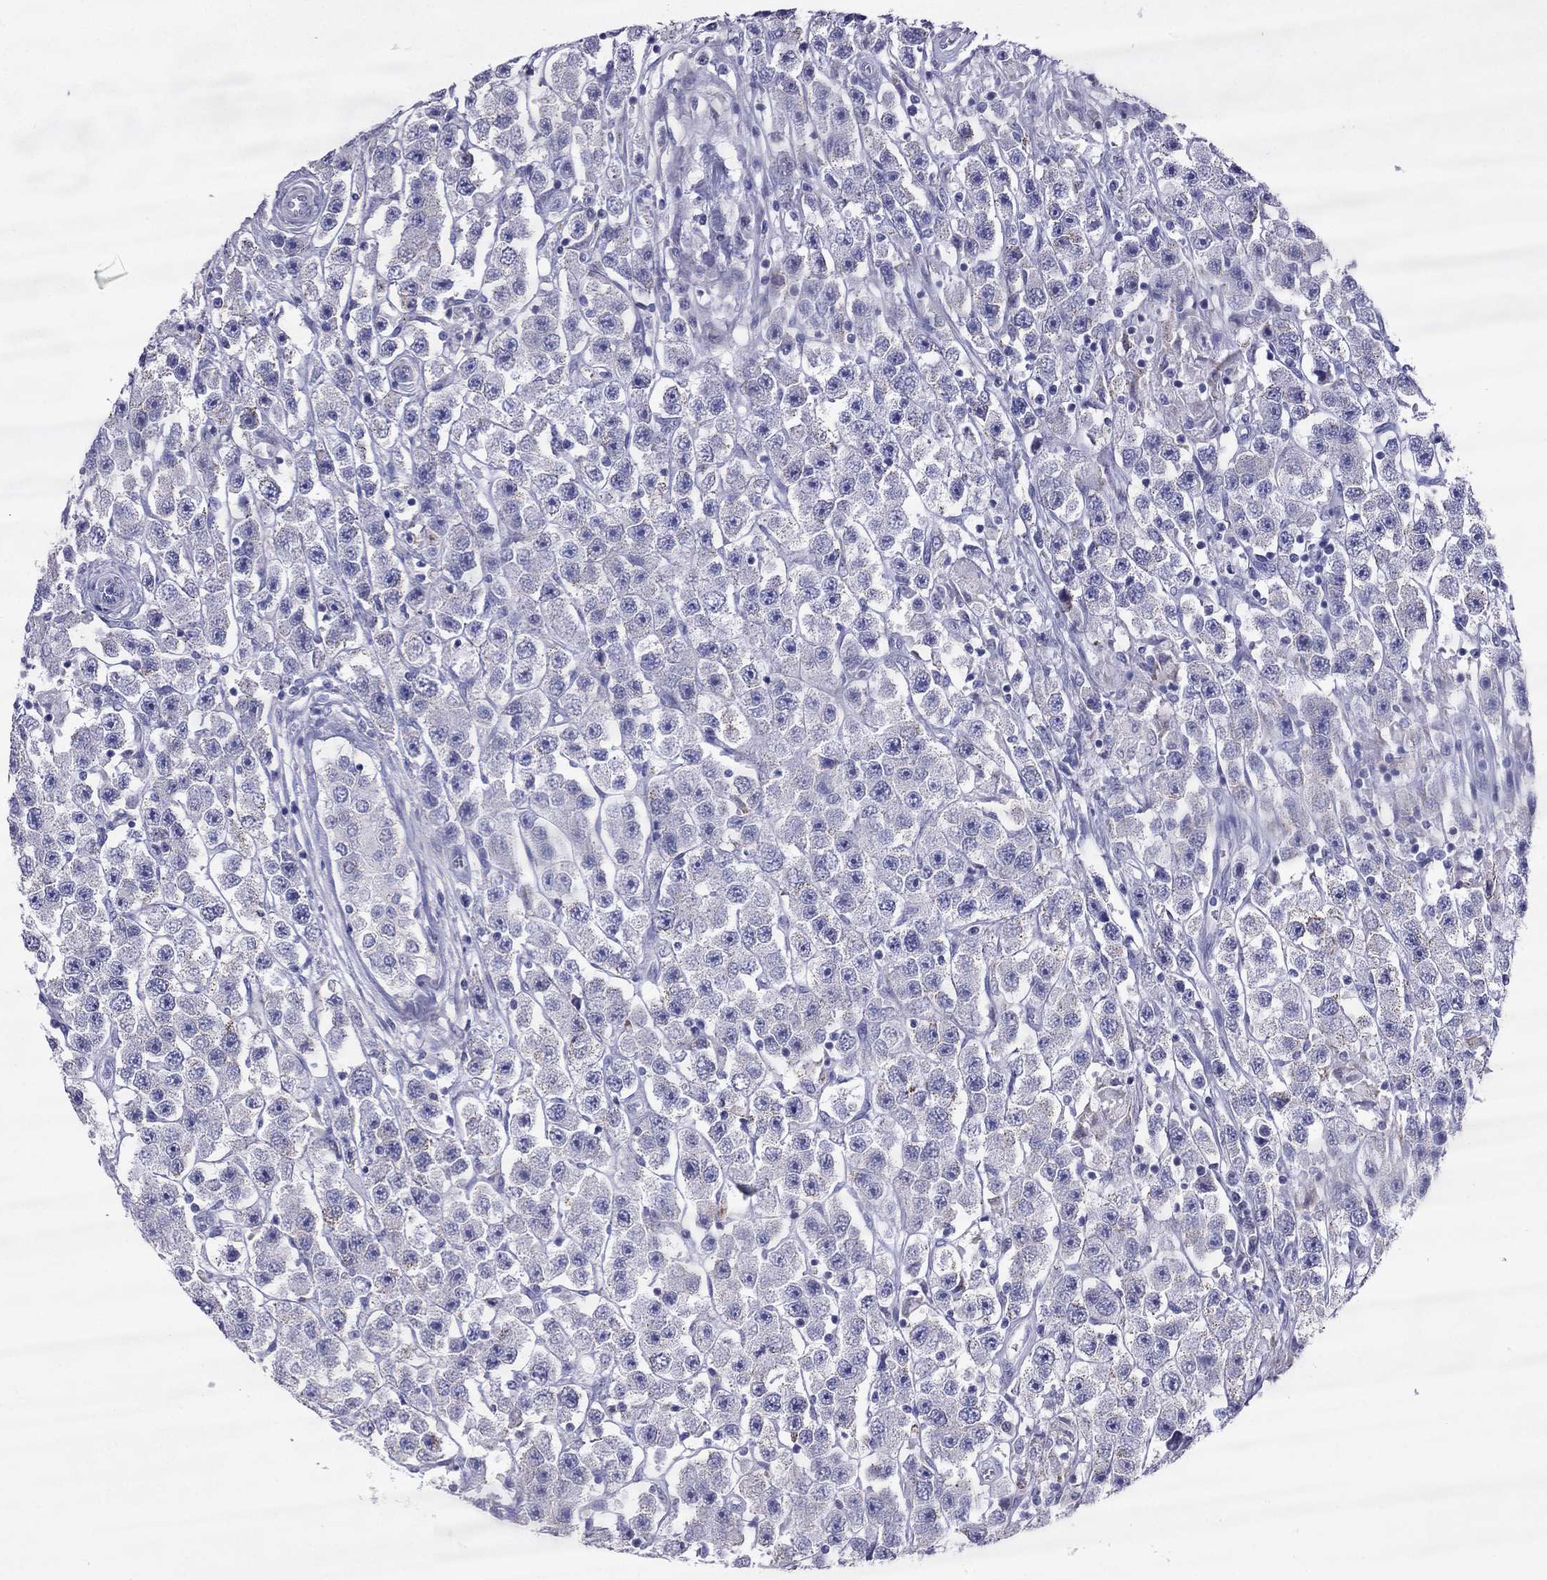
{"staining": {"intensity": "negative", "quantity": "none", "location": "none"}, "tissue": "testis cancer", "cell_type": "Tumor cells", "image_type": "cancer", "snomed": [{"axis": "morphology", "description": "Seminoma, NOS"}, {"axis": "topography", "description": "Testis"}], "caption": "Tumor cells are negative for brown protein staining in seminoma (testis).", "gene": "MAEL", "patient": {"sex": "male", "age": 45}}